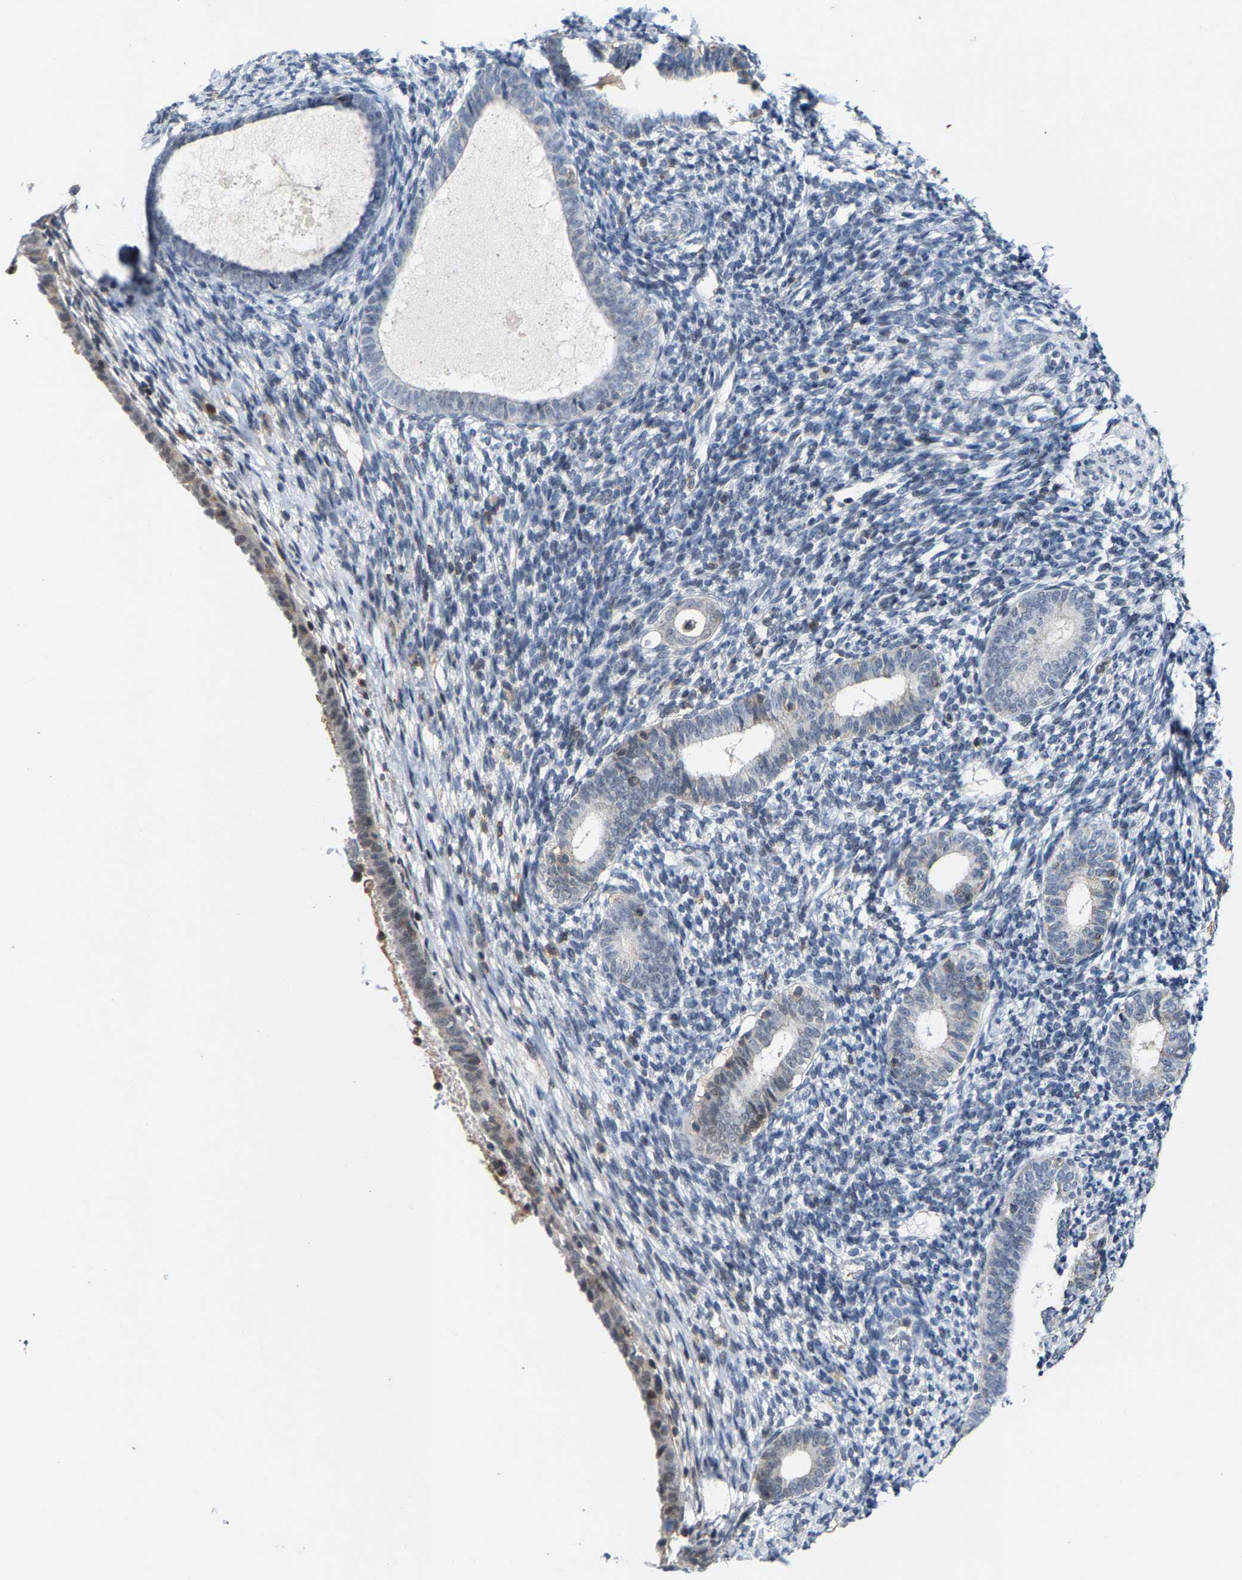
{"staining": {"intensity": "weak", "quantity": "<25%", "location": "cytoplasmic/membranous"}, "tissue": "endometrium", "cell_type": "Cells in endometrial stroma", "image_type": "normal", "snomed": [{"axis": "morphology", "description": "Normal tissue, NOS"}, {"axis": "morphology", "description": "Adenocarcinoma, NOS"}, {"axis": "topography", "description": "Endometrium"}], "caption": "Cells in endometrial stroma show no significant protein staining in benign endometrium.", "gene": "FGD3", "patient": {"sex": "female", "age": 57}}